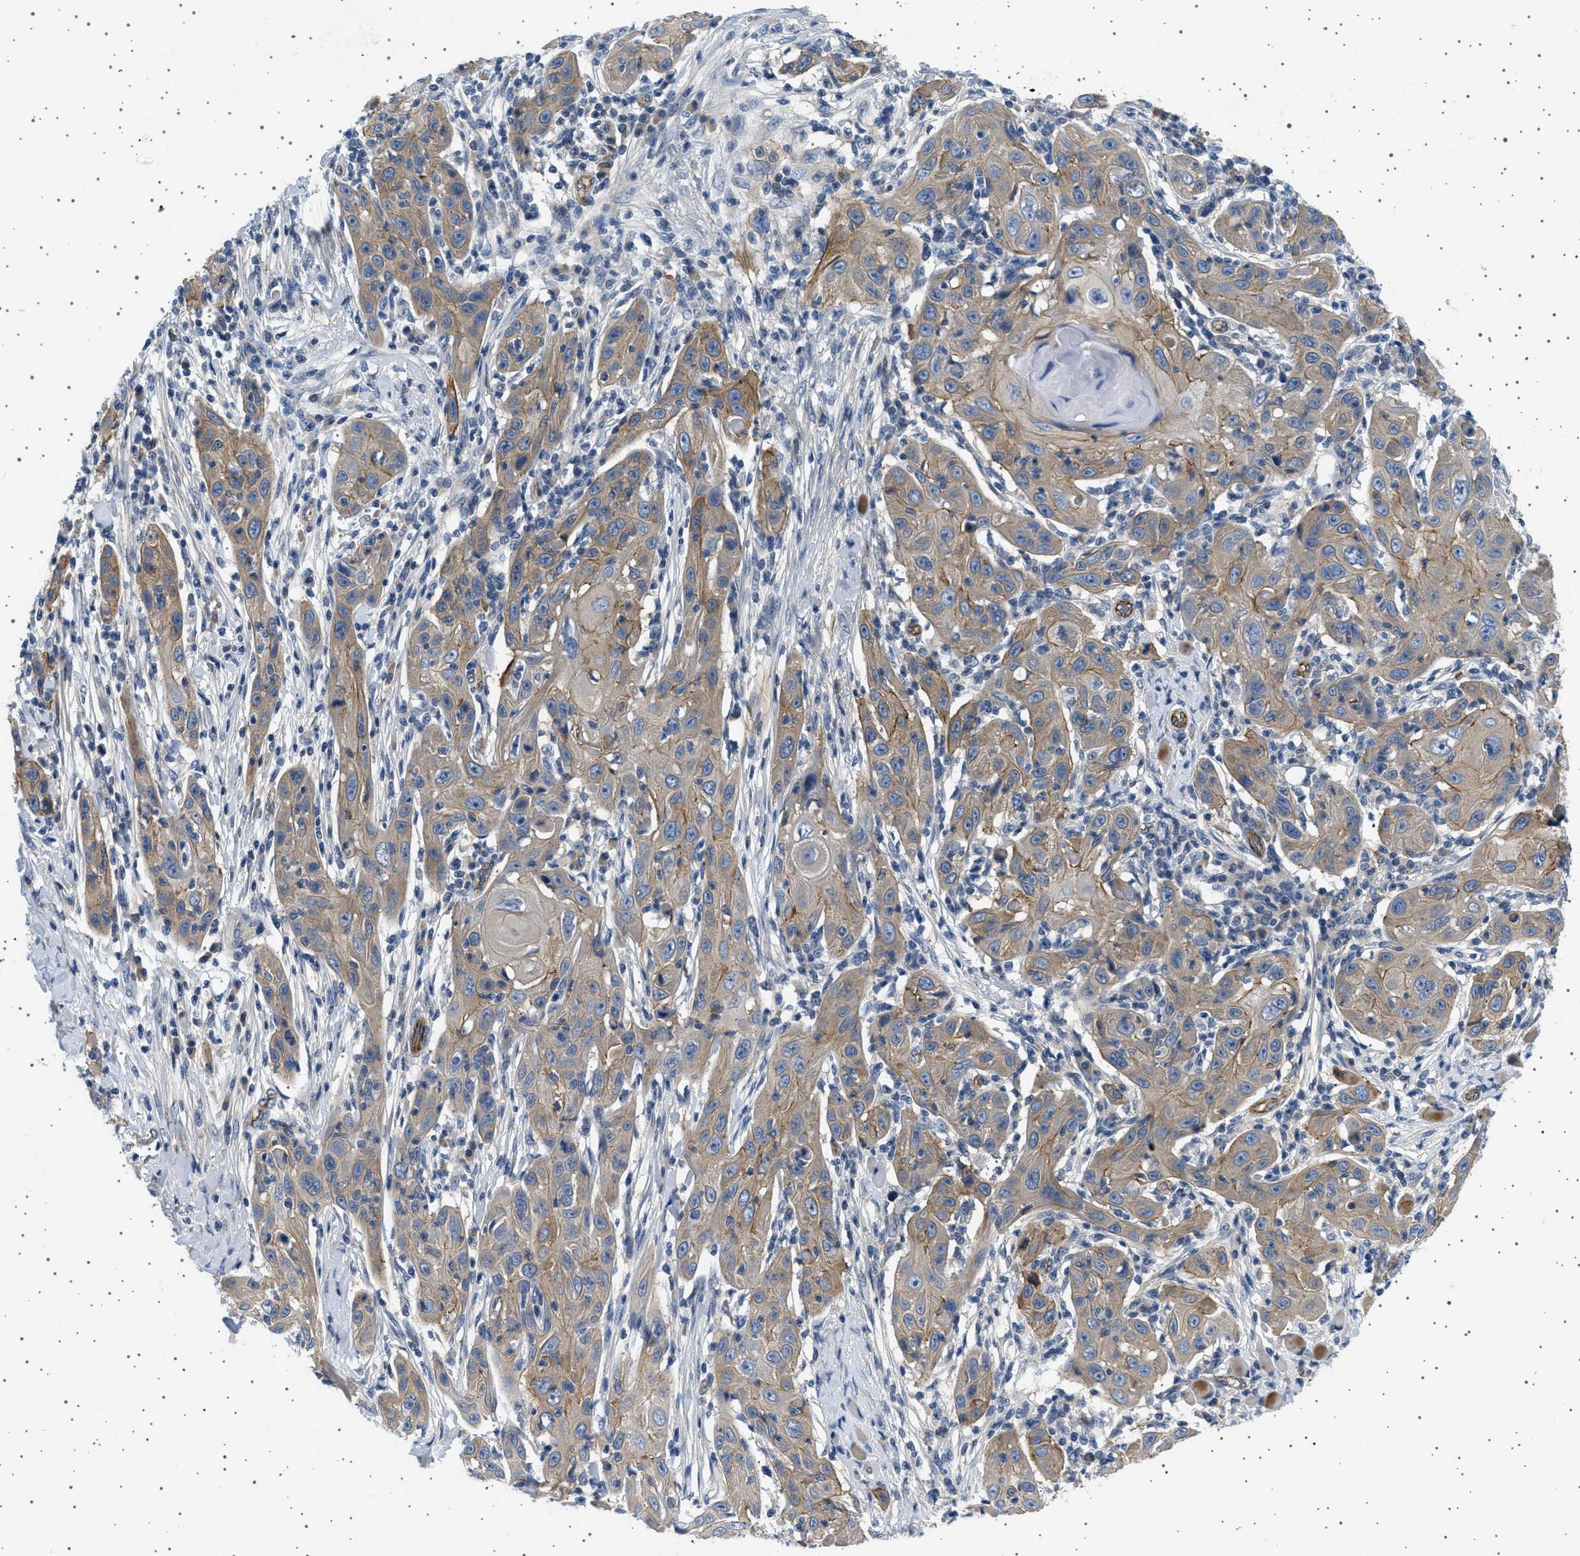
{"staining": {"intensity": "moderate", "quantity": ">75%", "location": "cytoplasmic/membranous"}, "tissue": "skin cancer", "cell_type": "Tumor cells", "image_type": "cancer", "snomed": [{"axis": "morphology", "description": "Squamous cell carcinoma, NOS"}, {"axis": "topography", "description": "Skin"}], "caption": "Immunohistochemical staining of skin cancer (squamous cell carcinoma) exhibits medium levels of moderate cytoplasmic/membranous protein positivity in about >75% of tumor cells. Using DAB (brown) and hematoxylin (blue) stains, captured at high magnification using brightfield microscopy.", "gene": "PLPP6", "patient": {"sex": "female", "age": 88}}